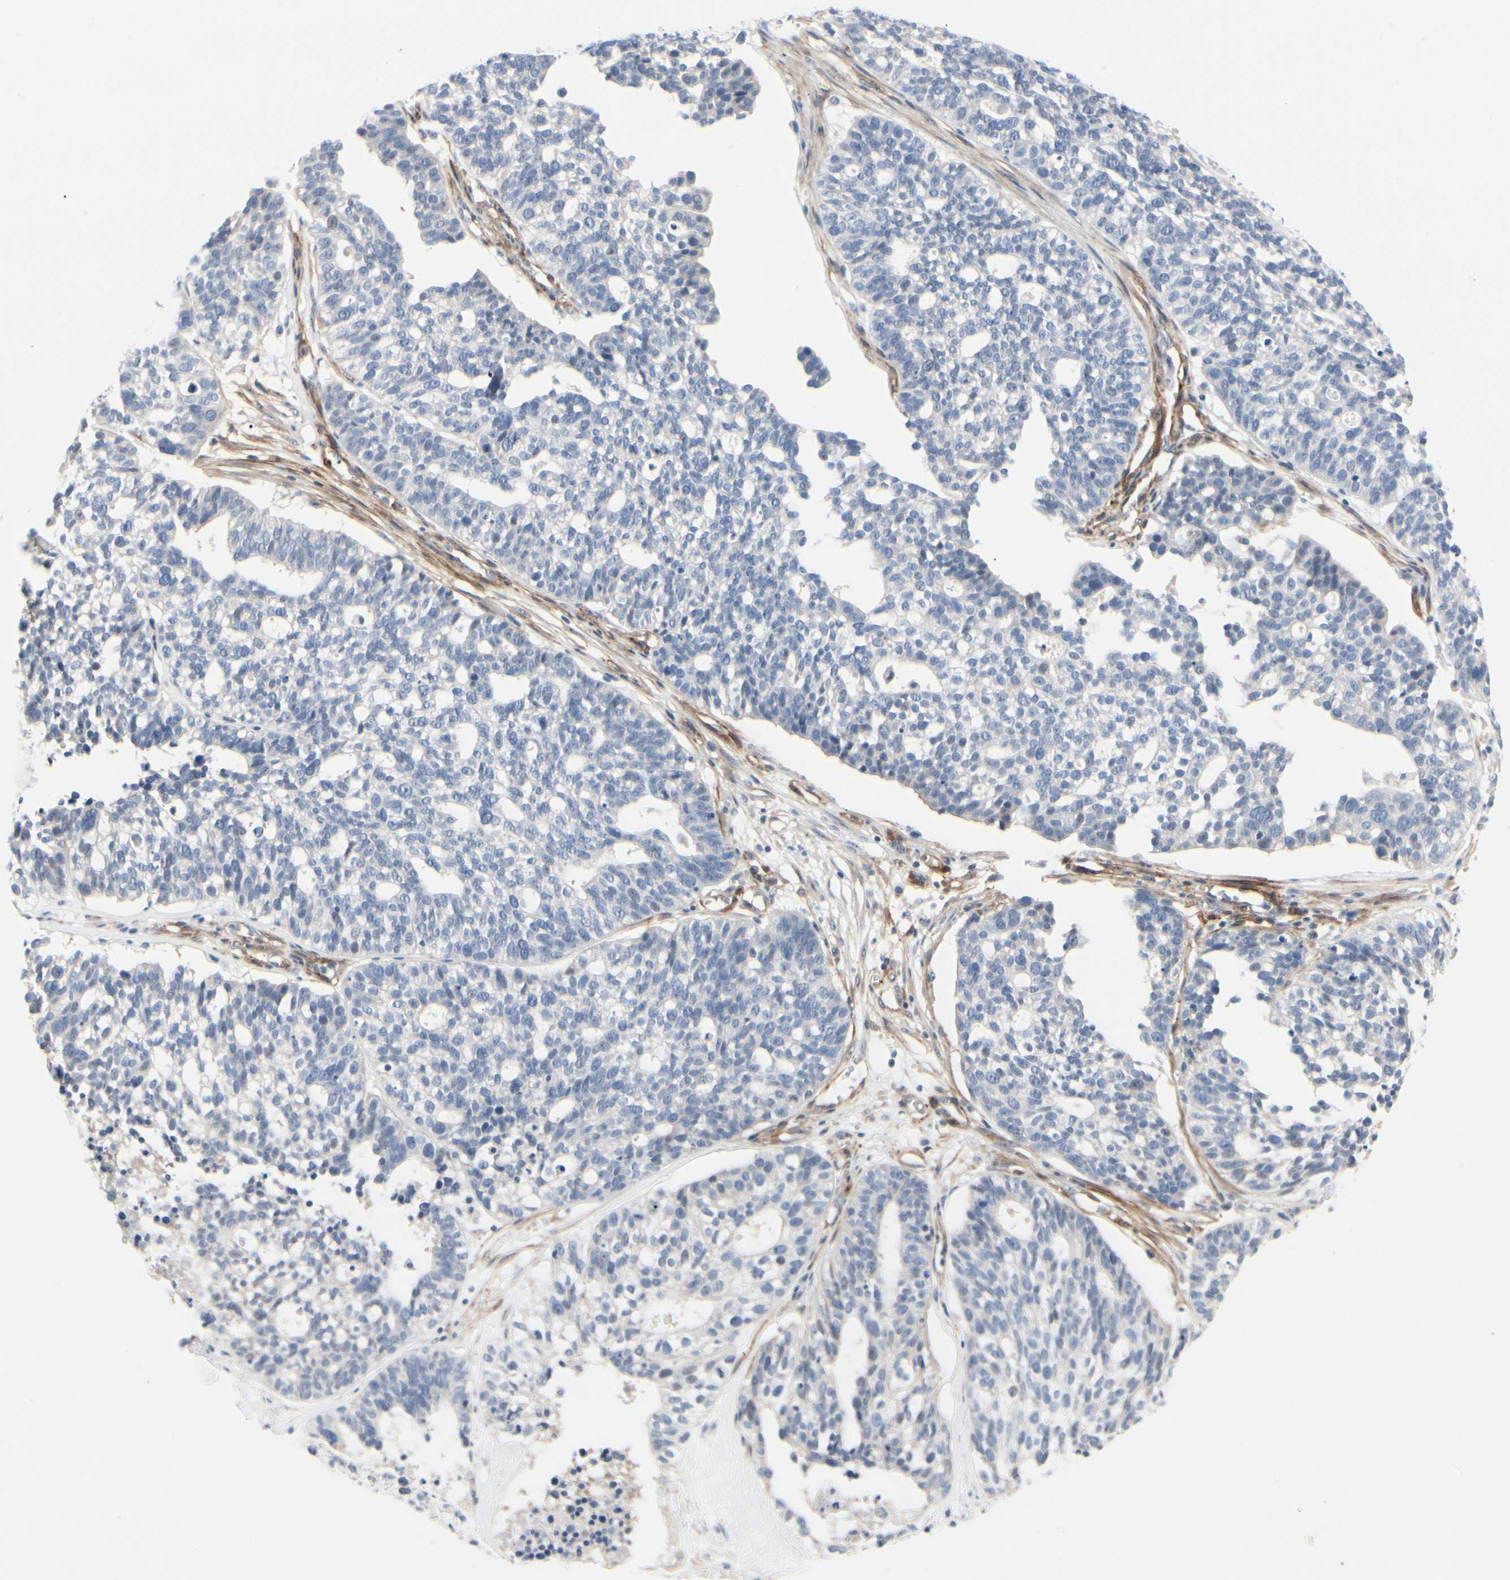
{"staining": {"intensity": "negative", "quantity": "none", "location": "none"}, "tissue": "ovarian cancer", "cell_type": "Tumor cells", "image_type": "cancer", "snomed": [{"axis": "morphology", "description": "Cystadenocarcinoma, serous, NOS"}, {"axis": "topography", "description": "Ovary"}], "caption": "A photomicrograph of human ovarian cancer (serous cystadenocarcinoma) is negative for staining in tumor cells.", "gene": "GGT5", "patient": {"sex": "female", "age": 59}}